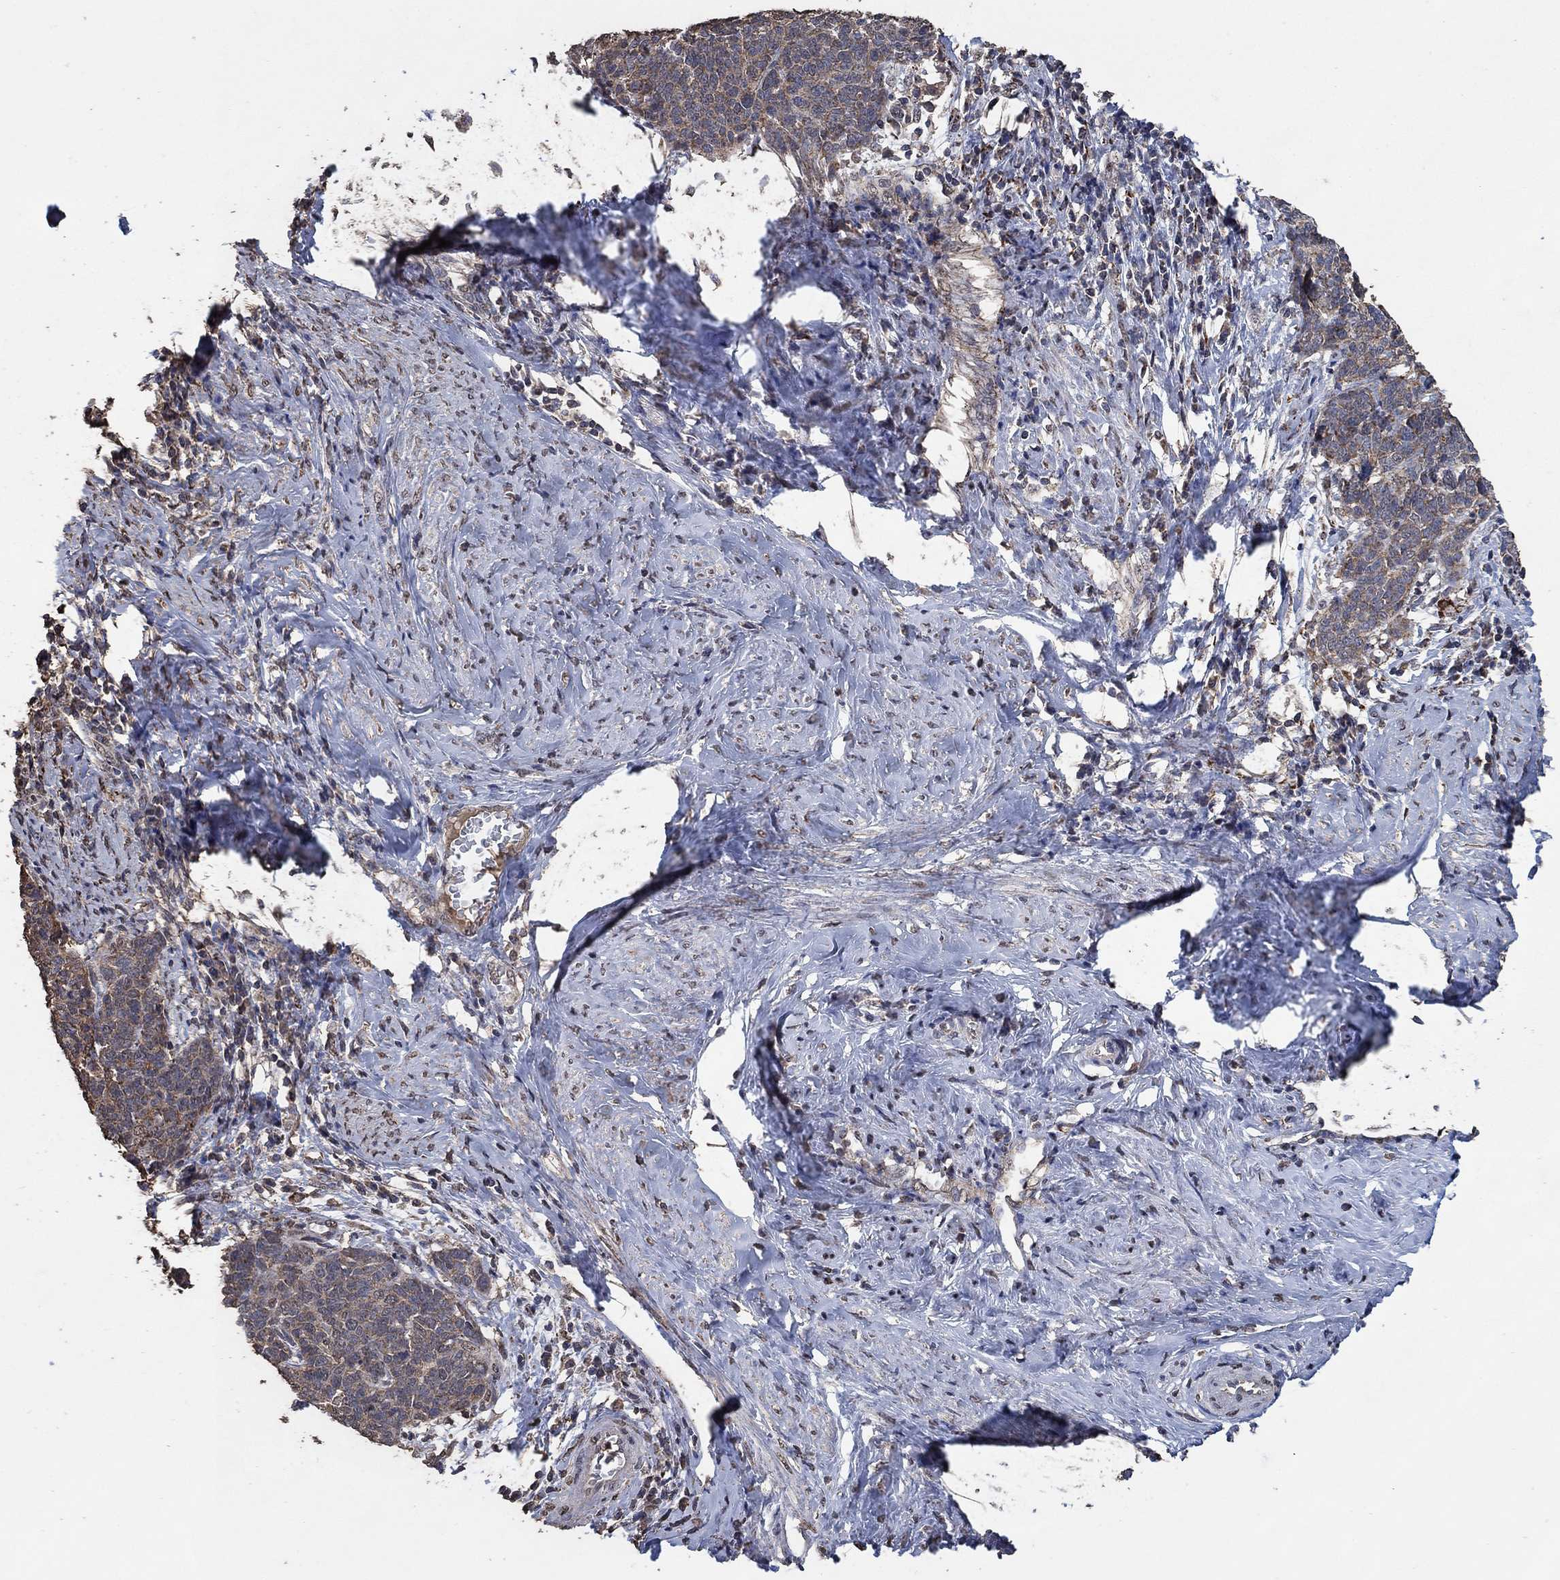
{"staining": {"intensity": "moderate", "quantity": "25%-75%", "location": "cytoplasmic/membranous"}, "tissue": "cervical cancer", "cell_type": "Tumor cells", "image_type": "cancer", "snomed": [{"axis": "morphology", "description": "Normal tissue, NOS"}, {"axis": "morphology", "description": "Squamous cell carcinoma, NOS"}, {"axis": "topography", "description": "Cervix"}], "caption": "Immunohistochemistry (IHC) image of human cervical squamous cell carcinoma stained for a protein (brown), which shows medium levels of moderate cytoplasmic/membranous positivity in approximately 25%-75% of tumor cells.", "gene": "MRPS24", "patient": {"sex": "female", "age": 39}}